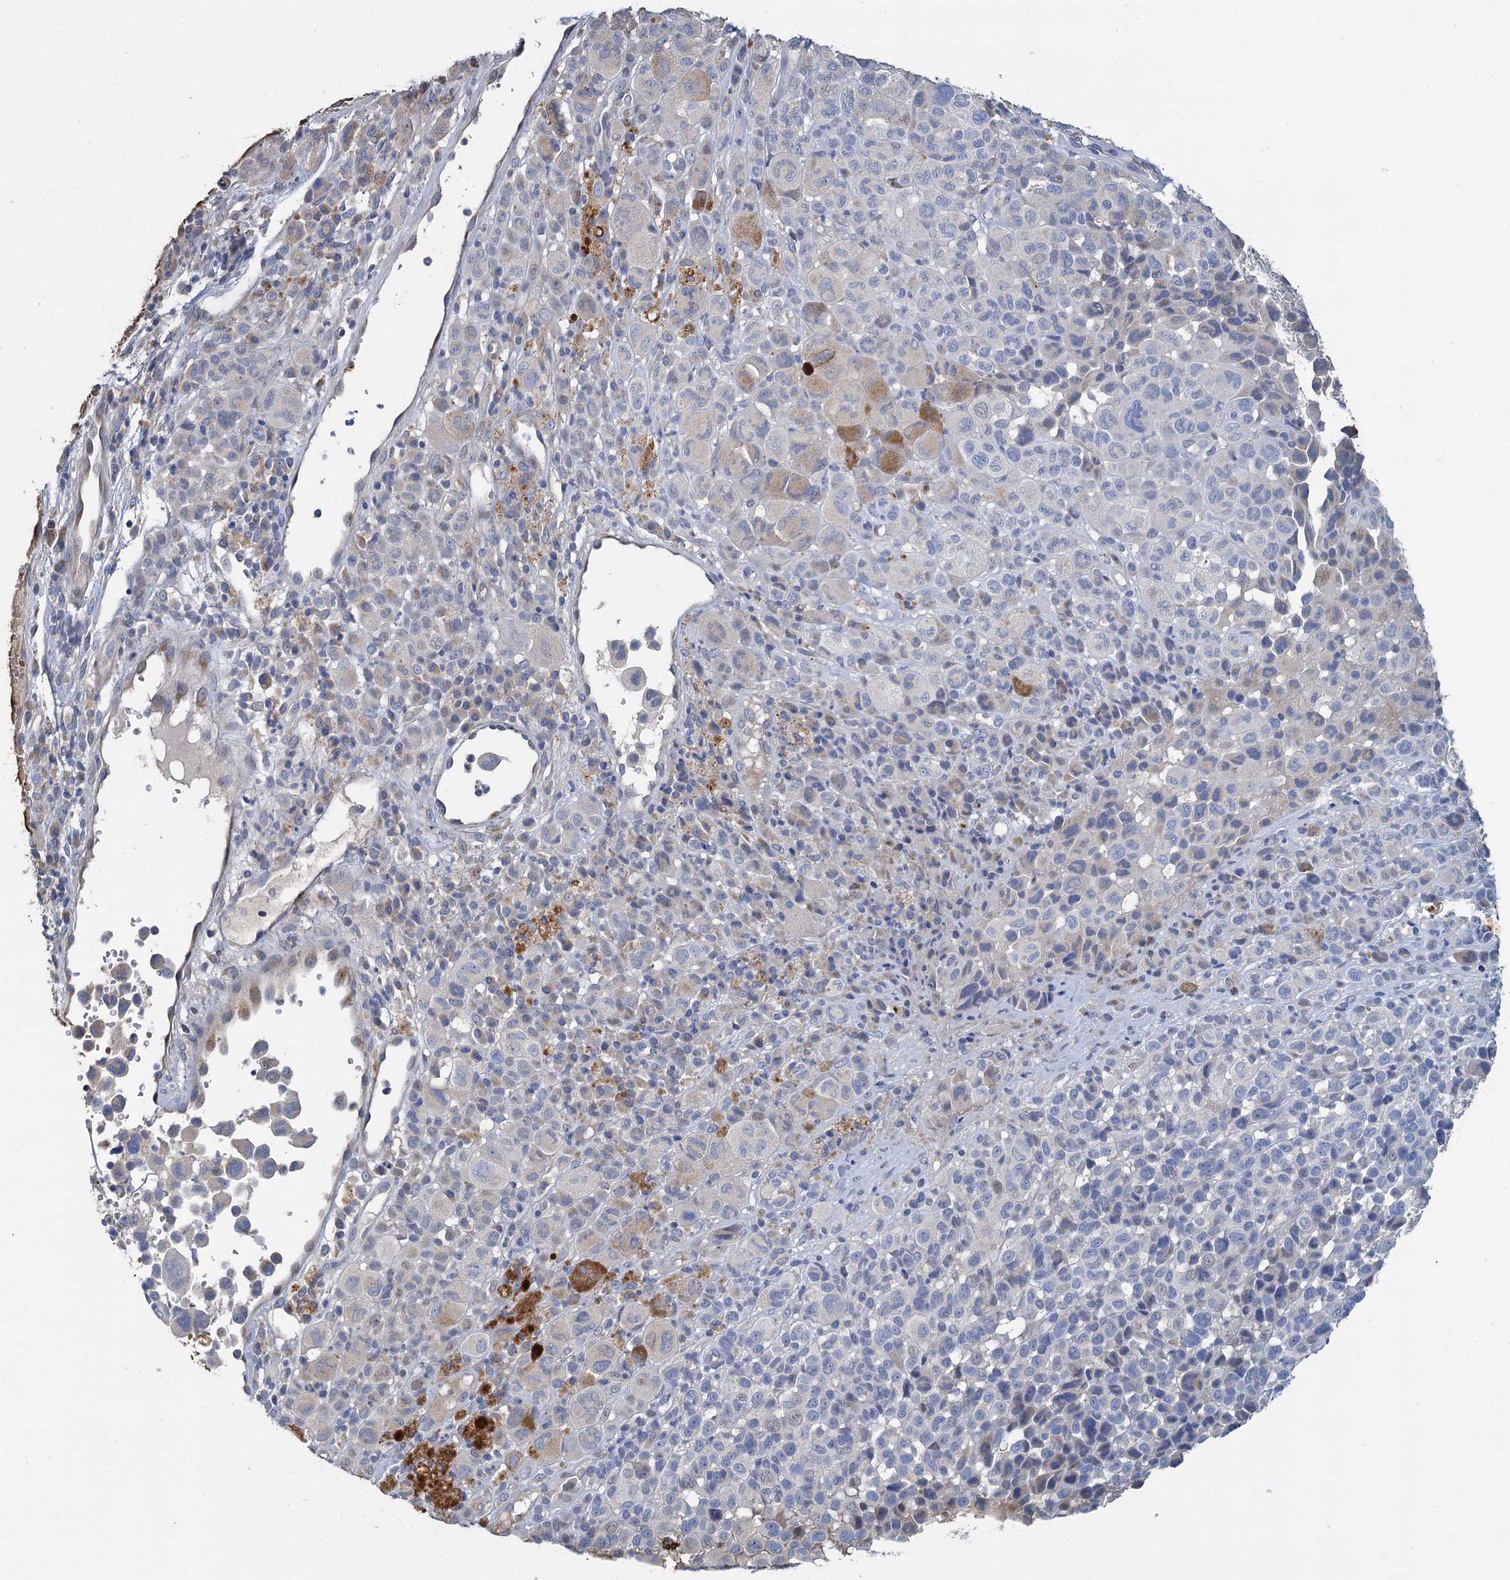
{"staining": {"intensity": "moderate", "quantity": "<25%", "location": "cytoplasmic/membranous"}, "tissue": "melanoma", "cell_type": "Tumor cells", "image_type": "cancer", "snomed": [{"axis": "morphology", "description": "Malignant melanoma, NOS"}, {"axis": "topography", "description": "Skin of trunk"}], "caption": "Human melanoma stained for a protein (brown) shows moderate cytoplasmic/membranous positive staining in approximately <25% of tumor cells.", "gene": "TCTN2", "patient": {"sex": "male", "age": 71}}